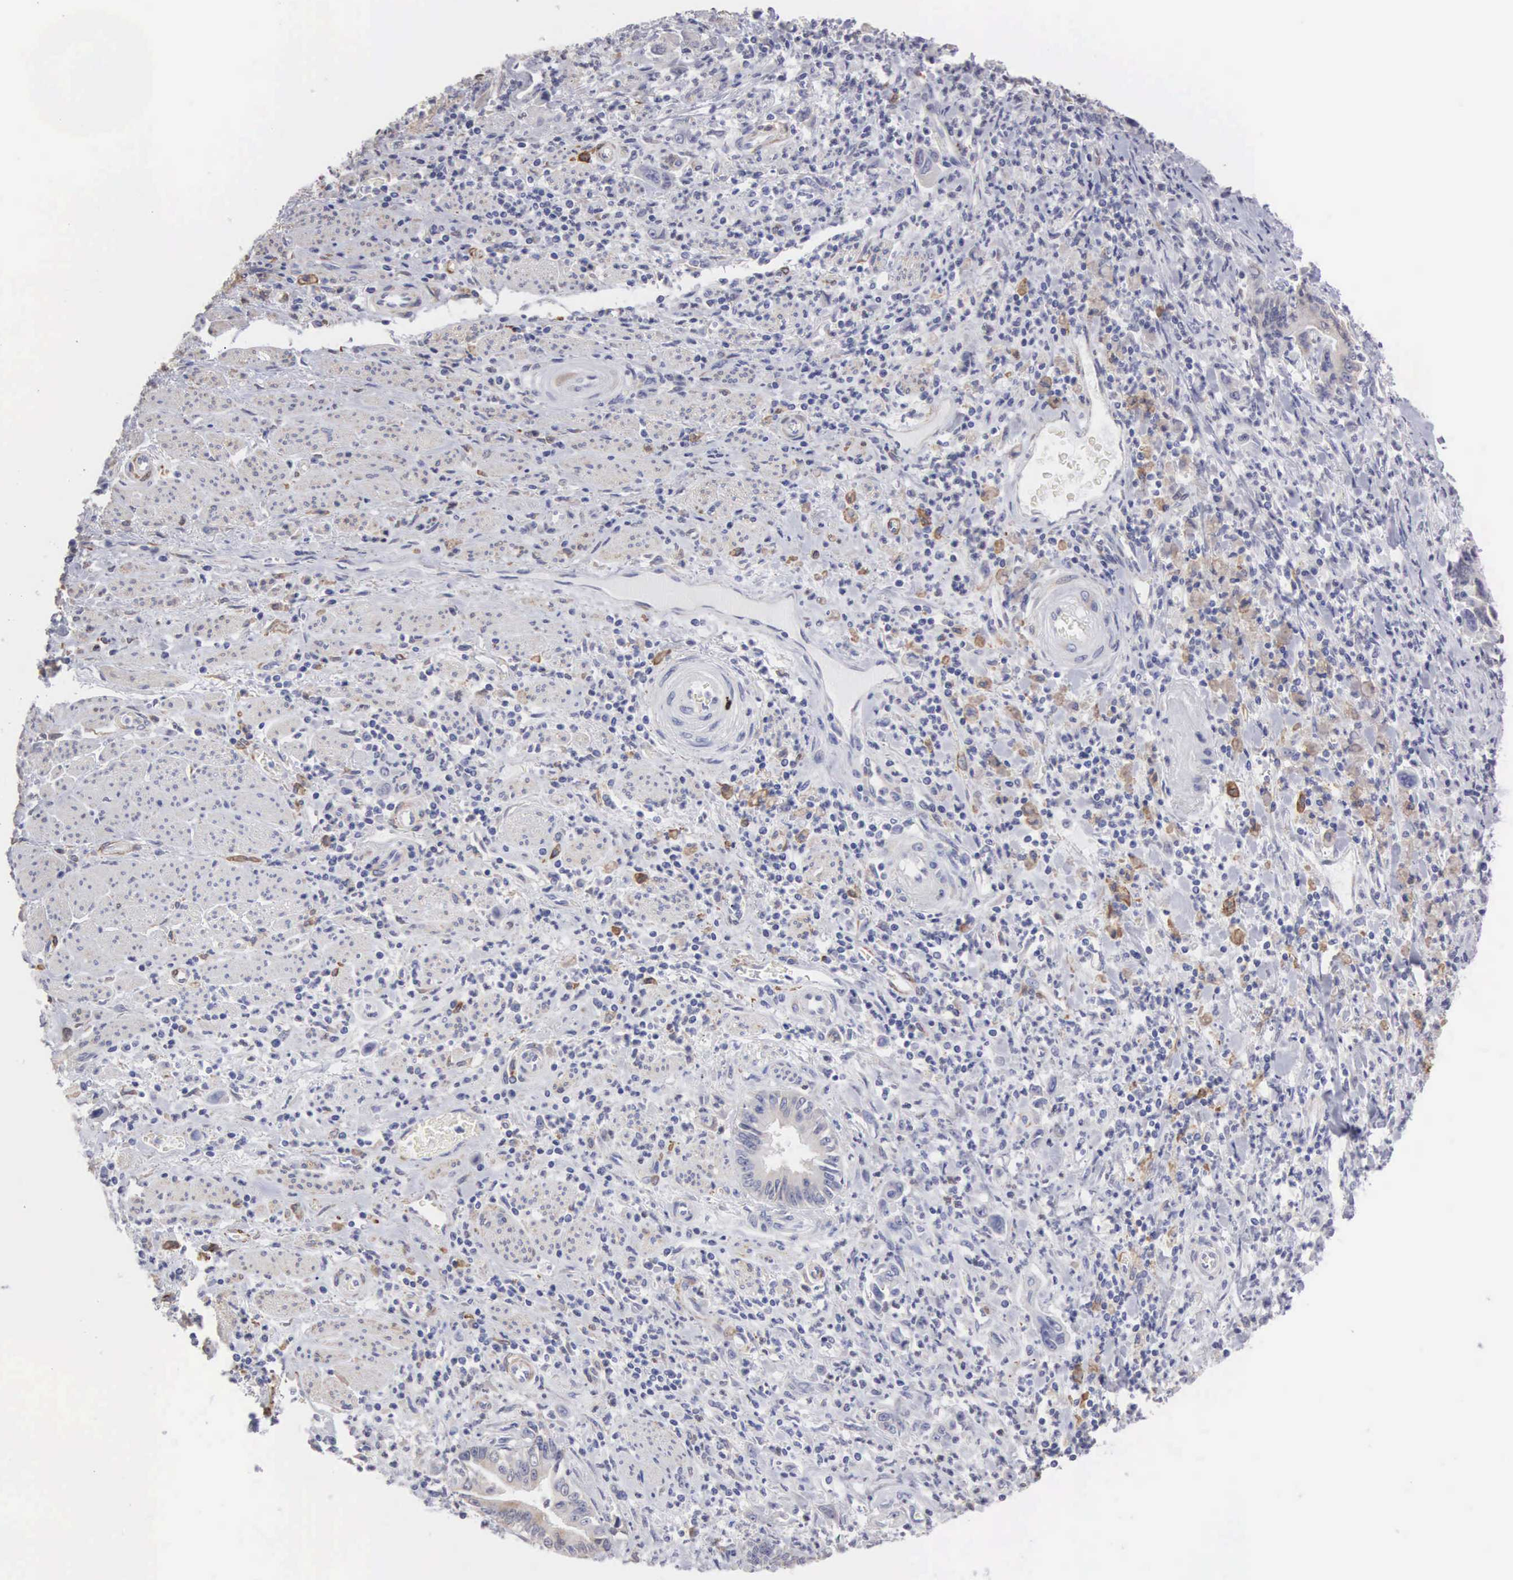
{"staining": {"intensity": "negative", "quantity": "none", "location": "none"}, "tissue": "stomach cancer", "cell_type": "Tumor cells", "image_type": "cancer", "snomed": [{"axis": "morphology", "description": "Adenocarcinoma, NOS"}, {"axis": "topography", "description": "Stomach"}], "caption": "Immunohistochemistry of human stomach cancer (adenocarcinoma) demonstrates no expression in tumor cells.", "gene": "LIN52", "patient": {"sex": "female", "age": 76}}